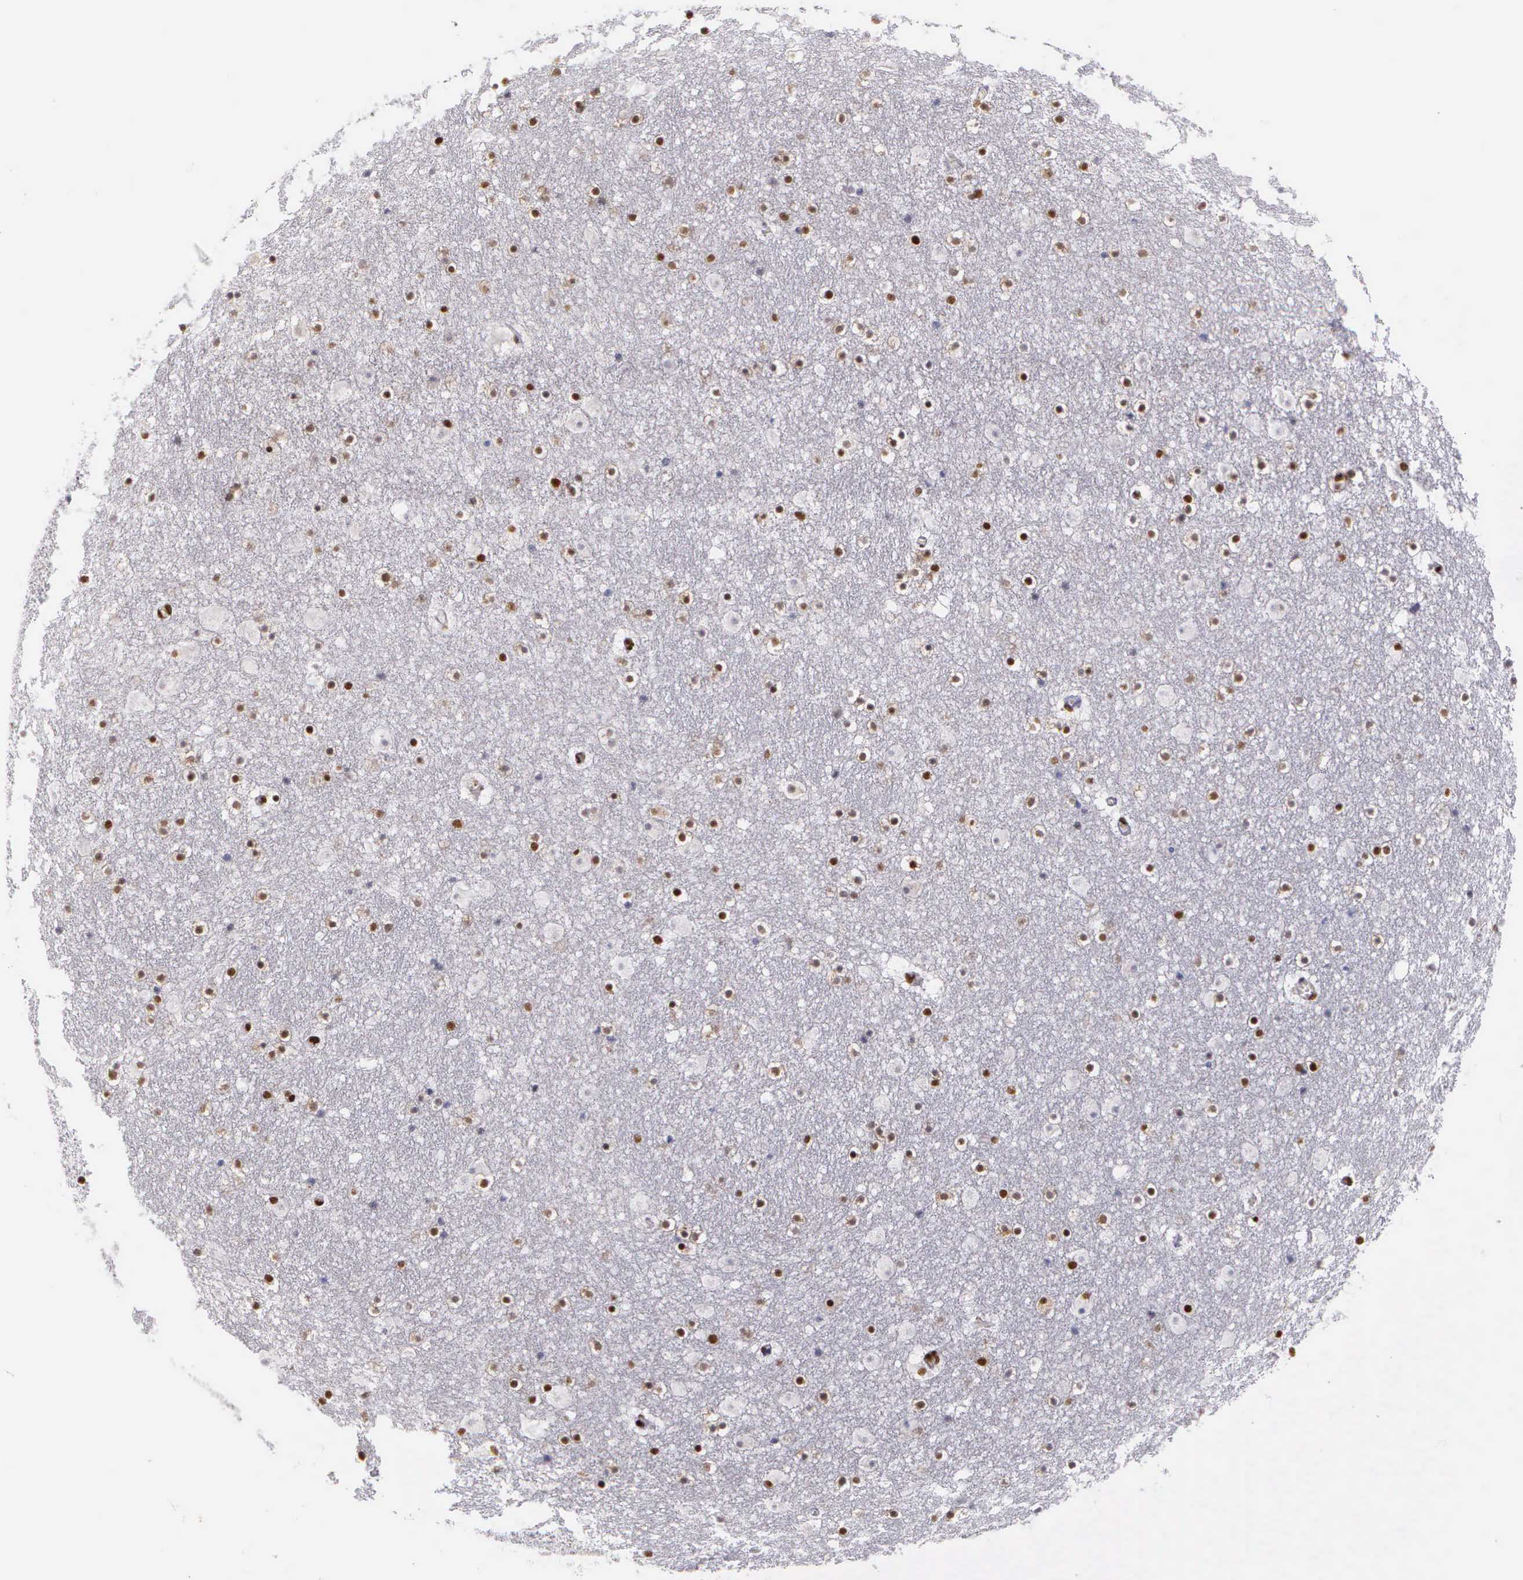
{"staining": {"intensity": "negative", "quantity": "none", "location": "none"}, "tissue": "caudate", "cell_type": "Glial cells", "image_type": "normal", "snomed": [{"axis": "morphology", "description": "Normal tissue, NOS"}, {"axis": "topography", "description": "Lateral ventricle wall"}], "caption": "Caudate stained for a protein using IHC shows no expression glial cells.", "gene": "CSTF2", "patient": {"sex": "male", "age": 45}}